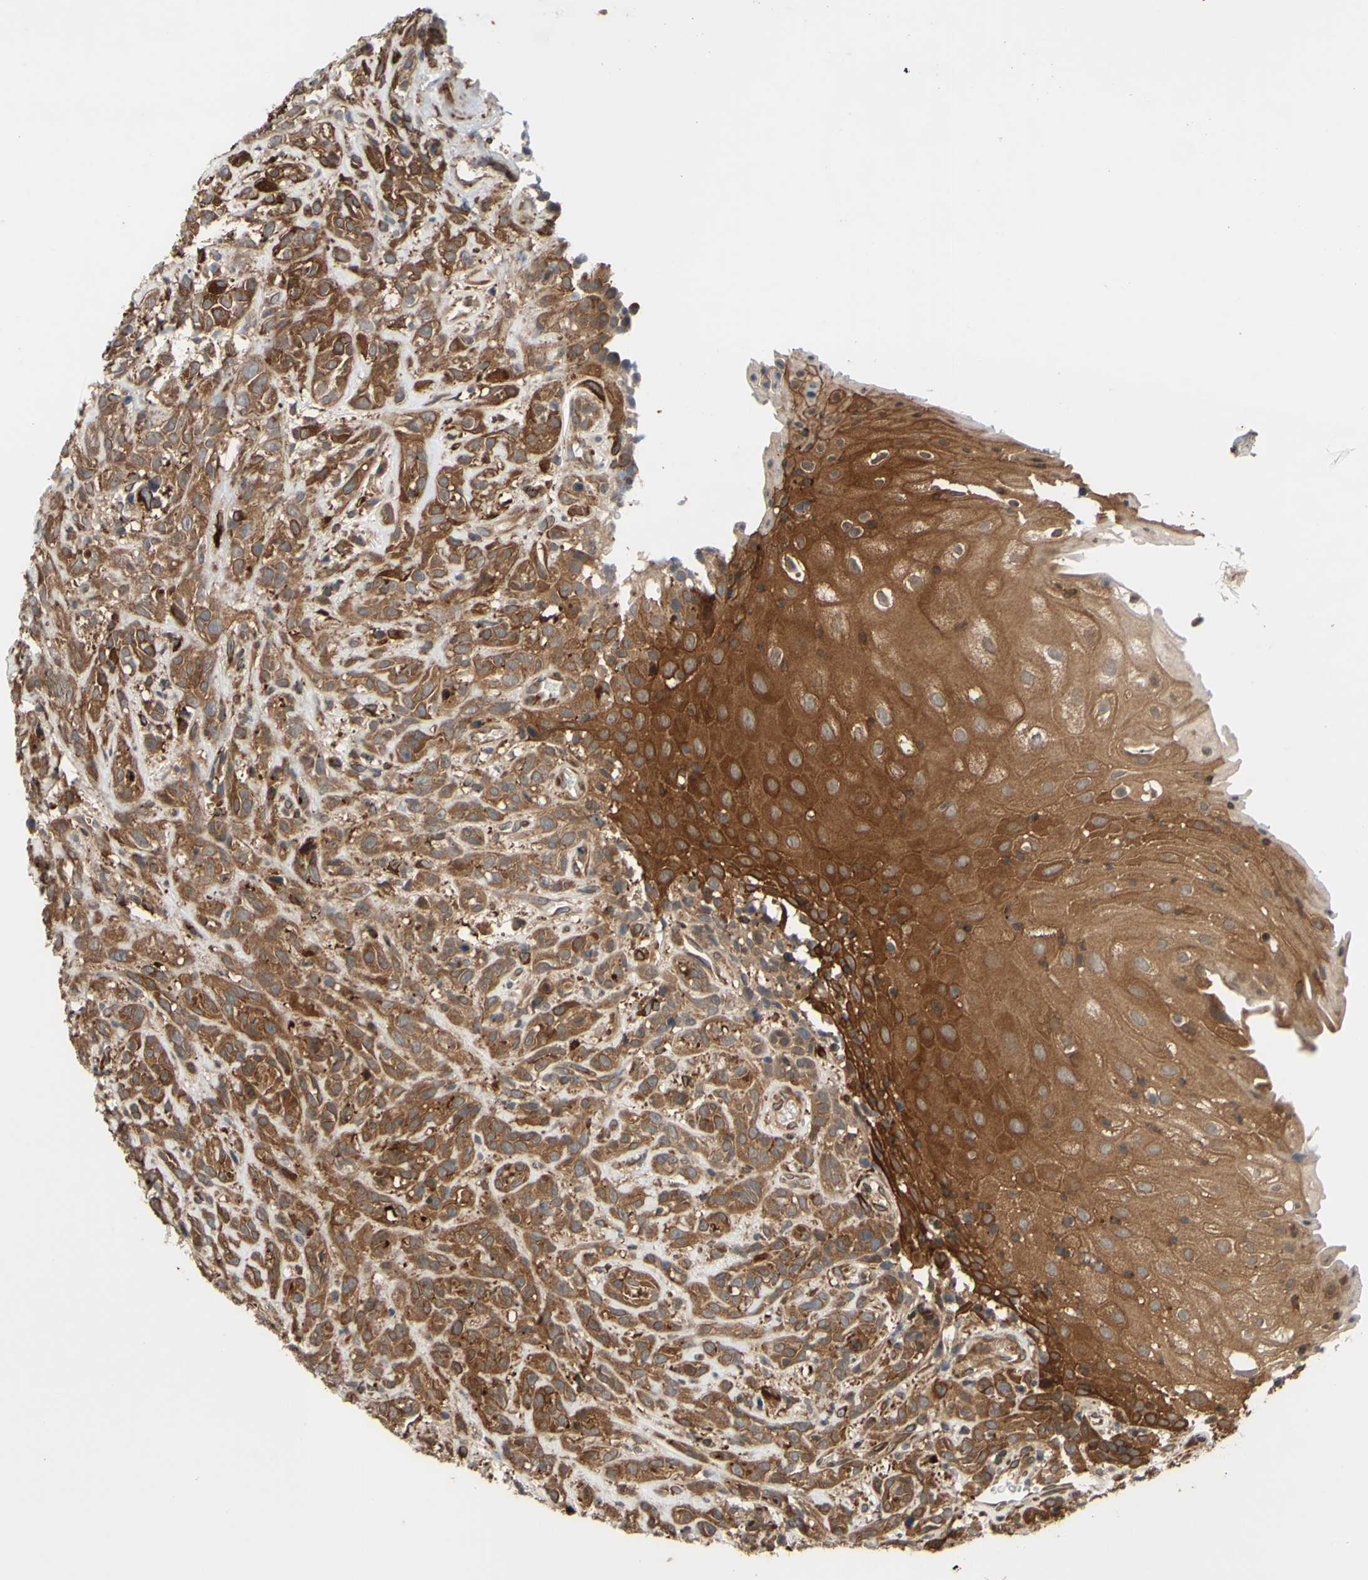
{"staining": {"intensity": "strong", "quantity": ">75%", "location": "cytoplasmic/membranous"}, "tissue": "head and neck cancer", "cell_type": "Tumor cells", "image_type": "cancer", "snomed": [{"axis": "morphology", "description": "Normal tissue, NOS"}, {"axis": "morphology", "description": "Squamous cell carcinoma, NOS"}, {"axis": "topography", "description": "Cartilage tissue"}, {"axis": "topography", "description": "Head-Neck"}], "caption": "High-power microscopy captured an immunohistochemistry (IHC) image of head and neck cancer (squamous cell carcinoma), revealing strong cytoplasmic/membranous staining in about >75% of tumor cells.", "gene": "PRAF2", "patient": {"sex": "male", "age": 62}}